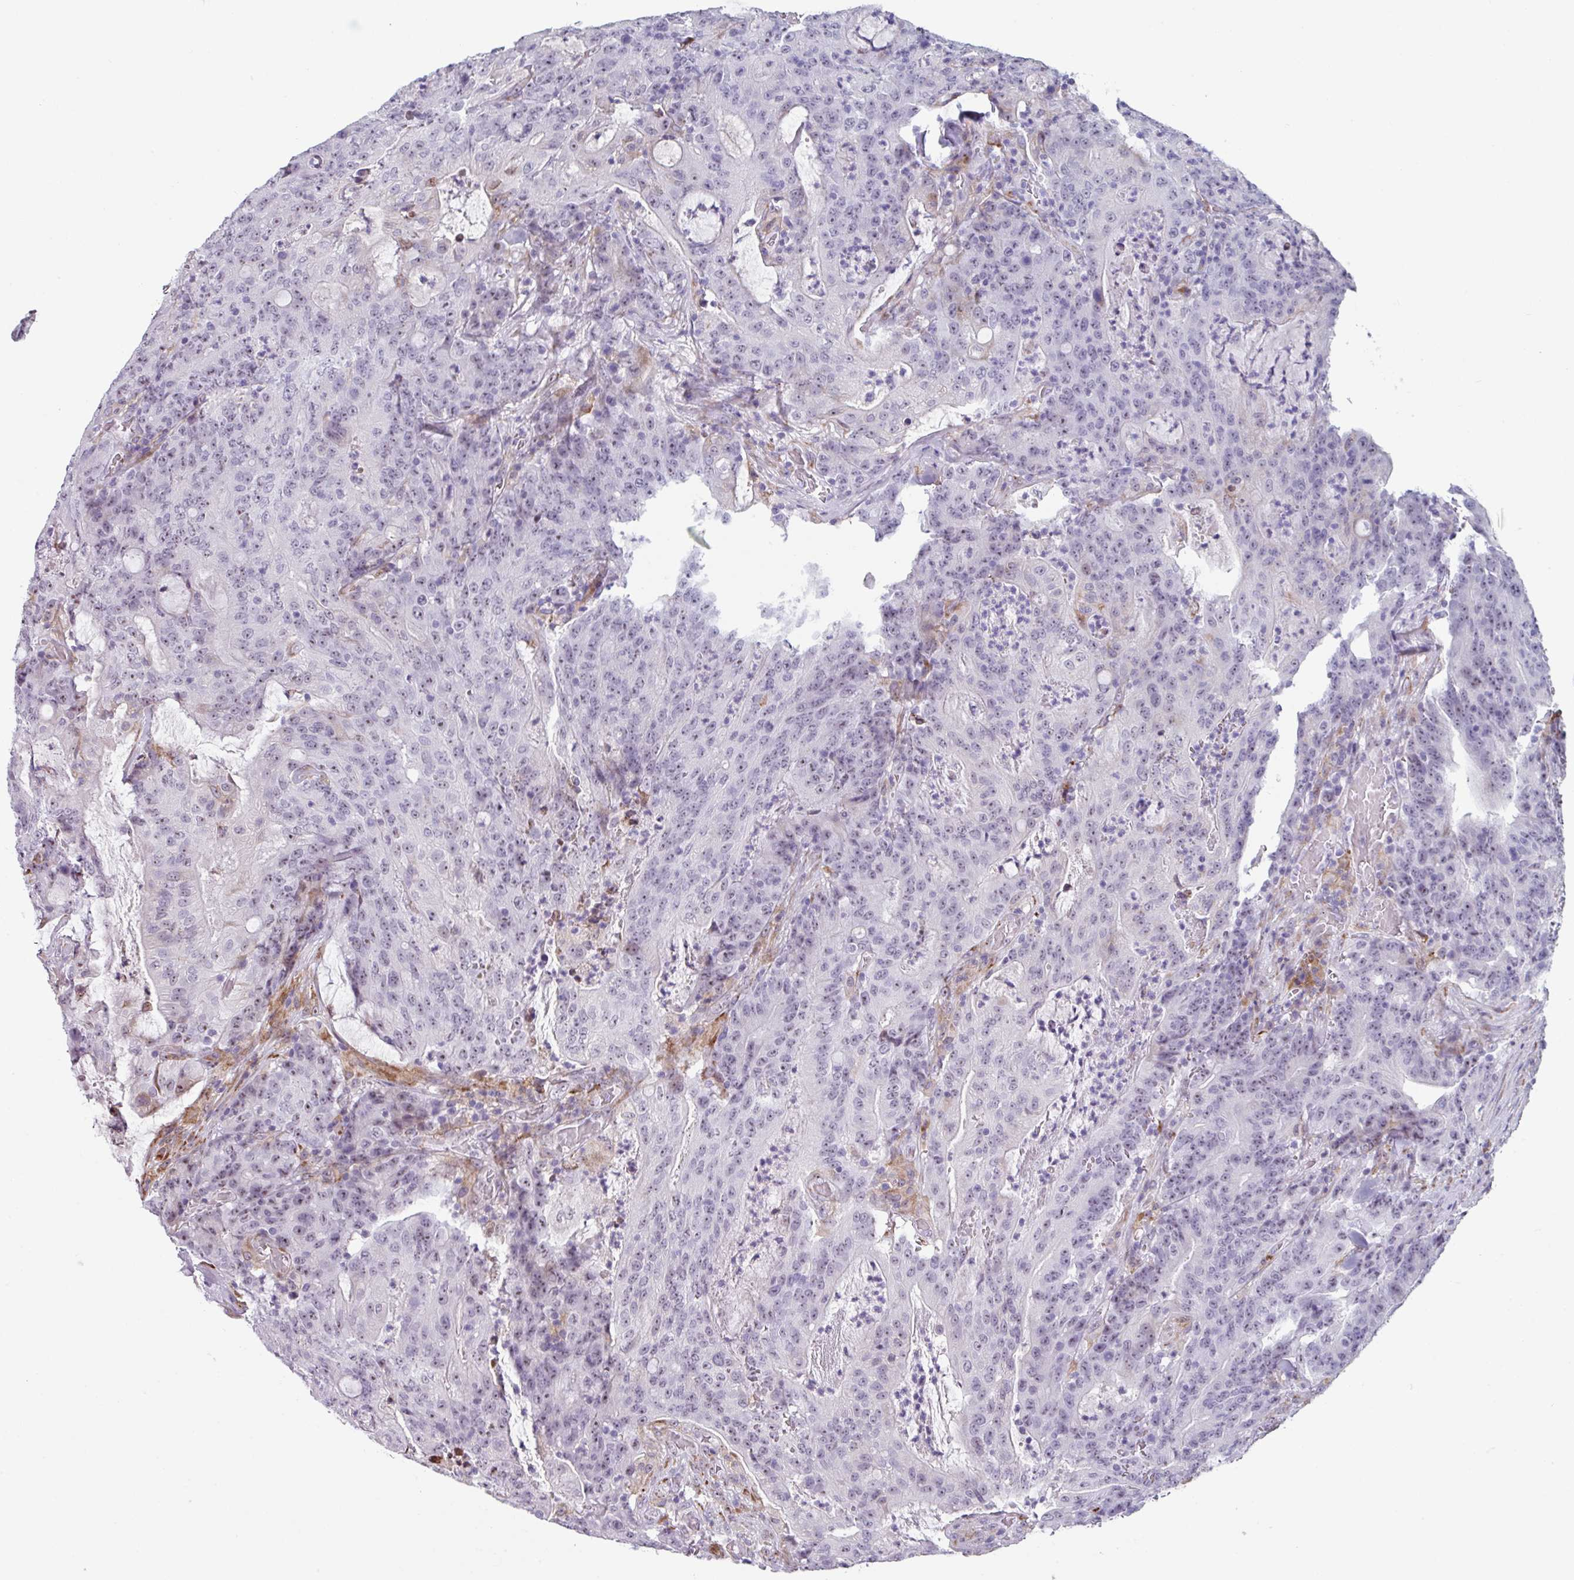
{"staining": {"intensity": "negative", "quantity": "none", "location": "none"}, "tissue": "colorectal cancer", "cell_type": "Tumor cells", "image_type": "cancer", "snomed": [{"axis": "morphology", "description": "Adenocarcinoma, NOS"}, {"axis": "topography", "description": "Colon"}], "caption": "Histopathology image shows no significant protein expression in tumor cells of colorectal cancer (adenocarcinoma).", "gene": "BMS1", "patient": {"sex": "male", "age": 83}}